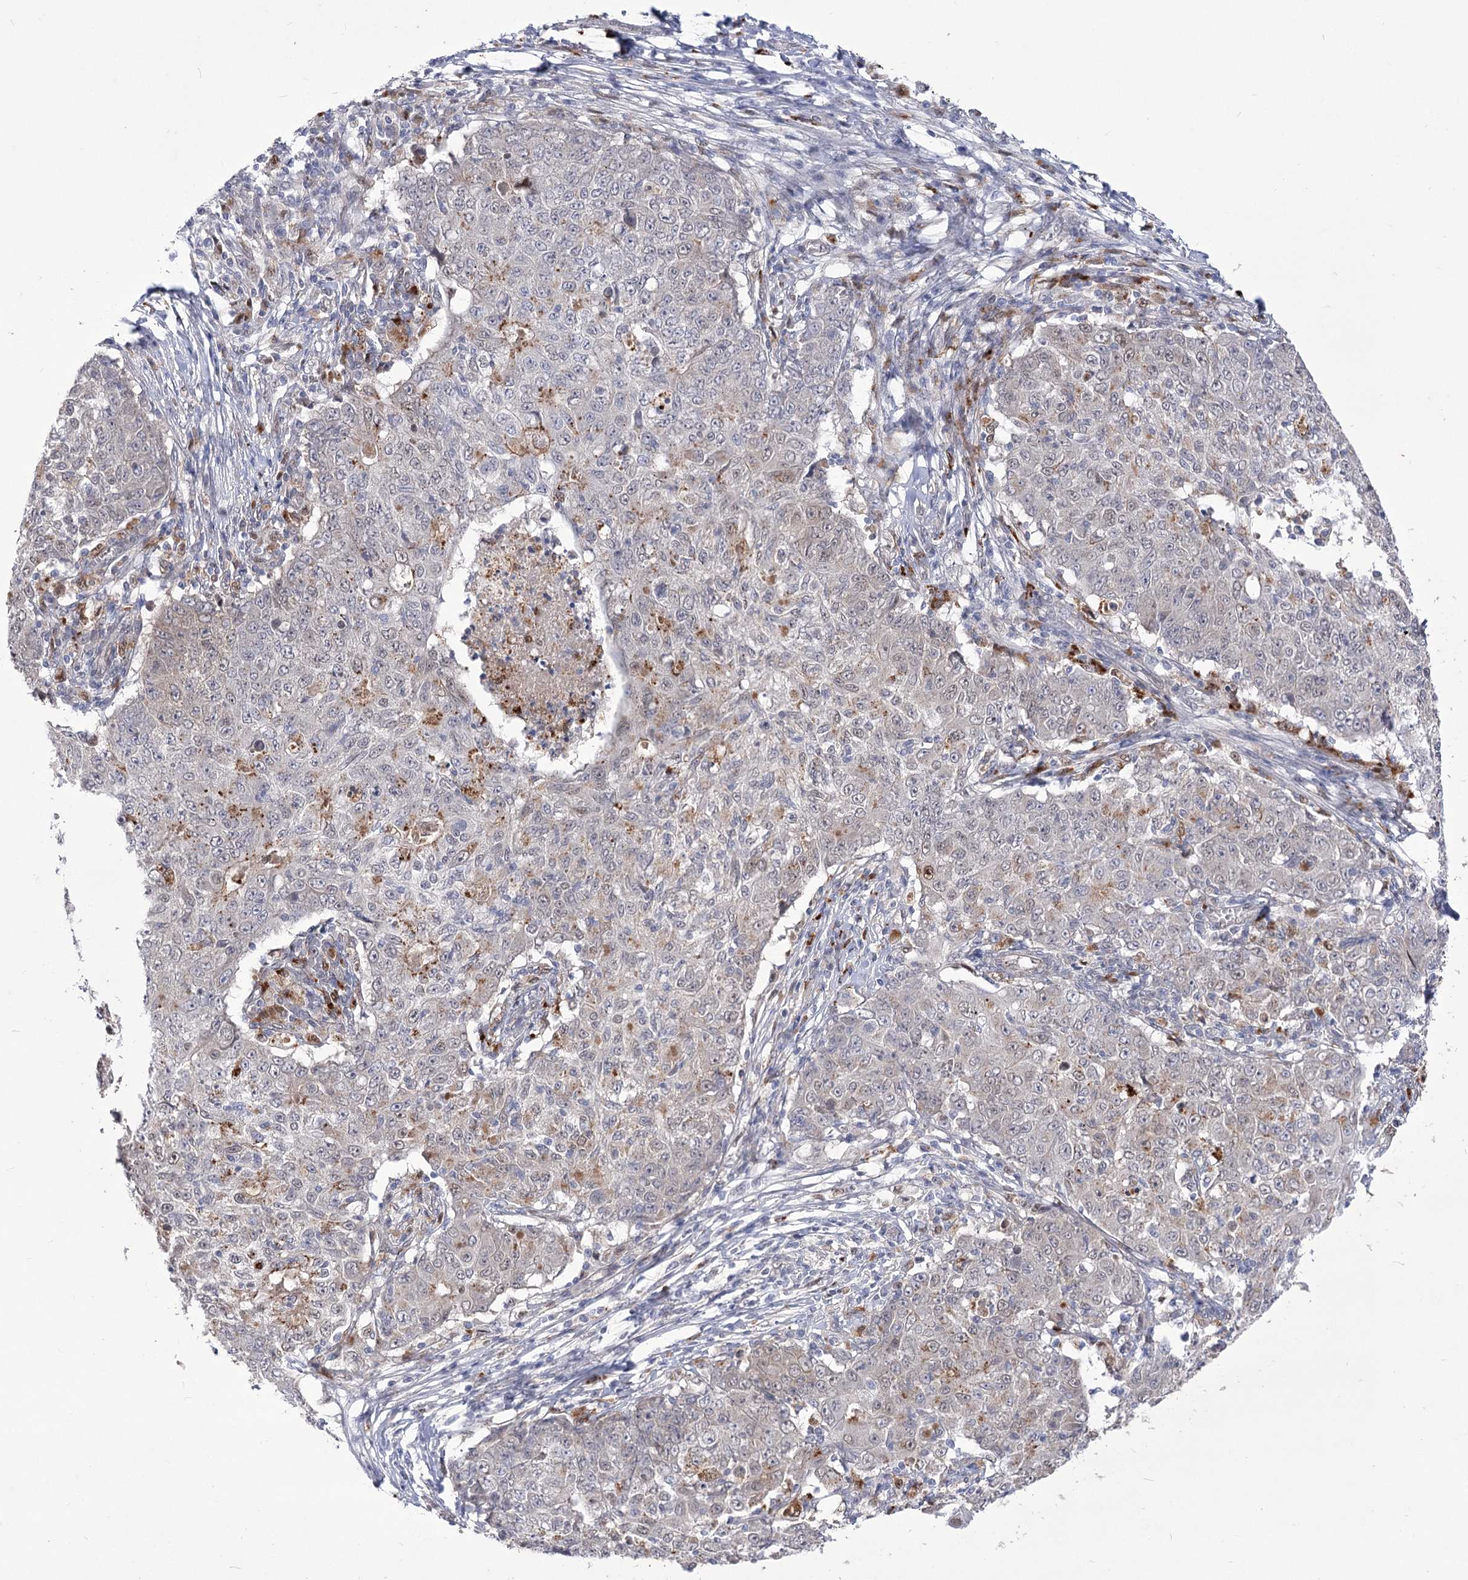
{"staining": {"intensity": "negative", "quantity": "none", "location": "none"}, "tissue": "ovarian cancer", "cell_type": "Tumor cells", "image_type": "cancer", "snomed": [{"axis": "morphology", "description": "Carcinoma, endometroid"}, {"axis": "topography", "description": "Ovary"}], "caption": "Immunohistochemical staining of endometroid carcinoma (ovarian) reveals no significant expression in tumor cells. The staining was performed using DAB to visualize the protein expression in brown, while the nuclei were stained in blue with hematoxylin (Magnification: 20x).", "gene": "SIAE", "patient": {"sex": "female", "age": 42}}